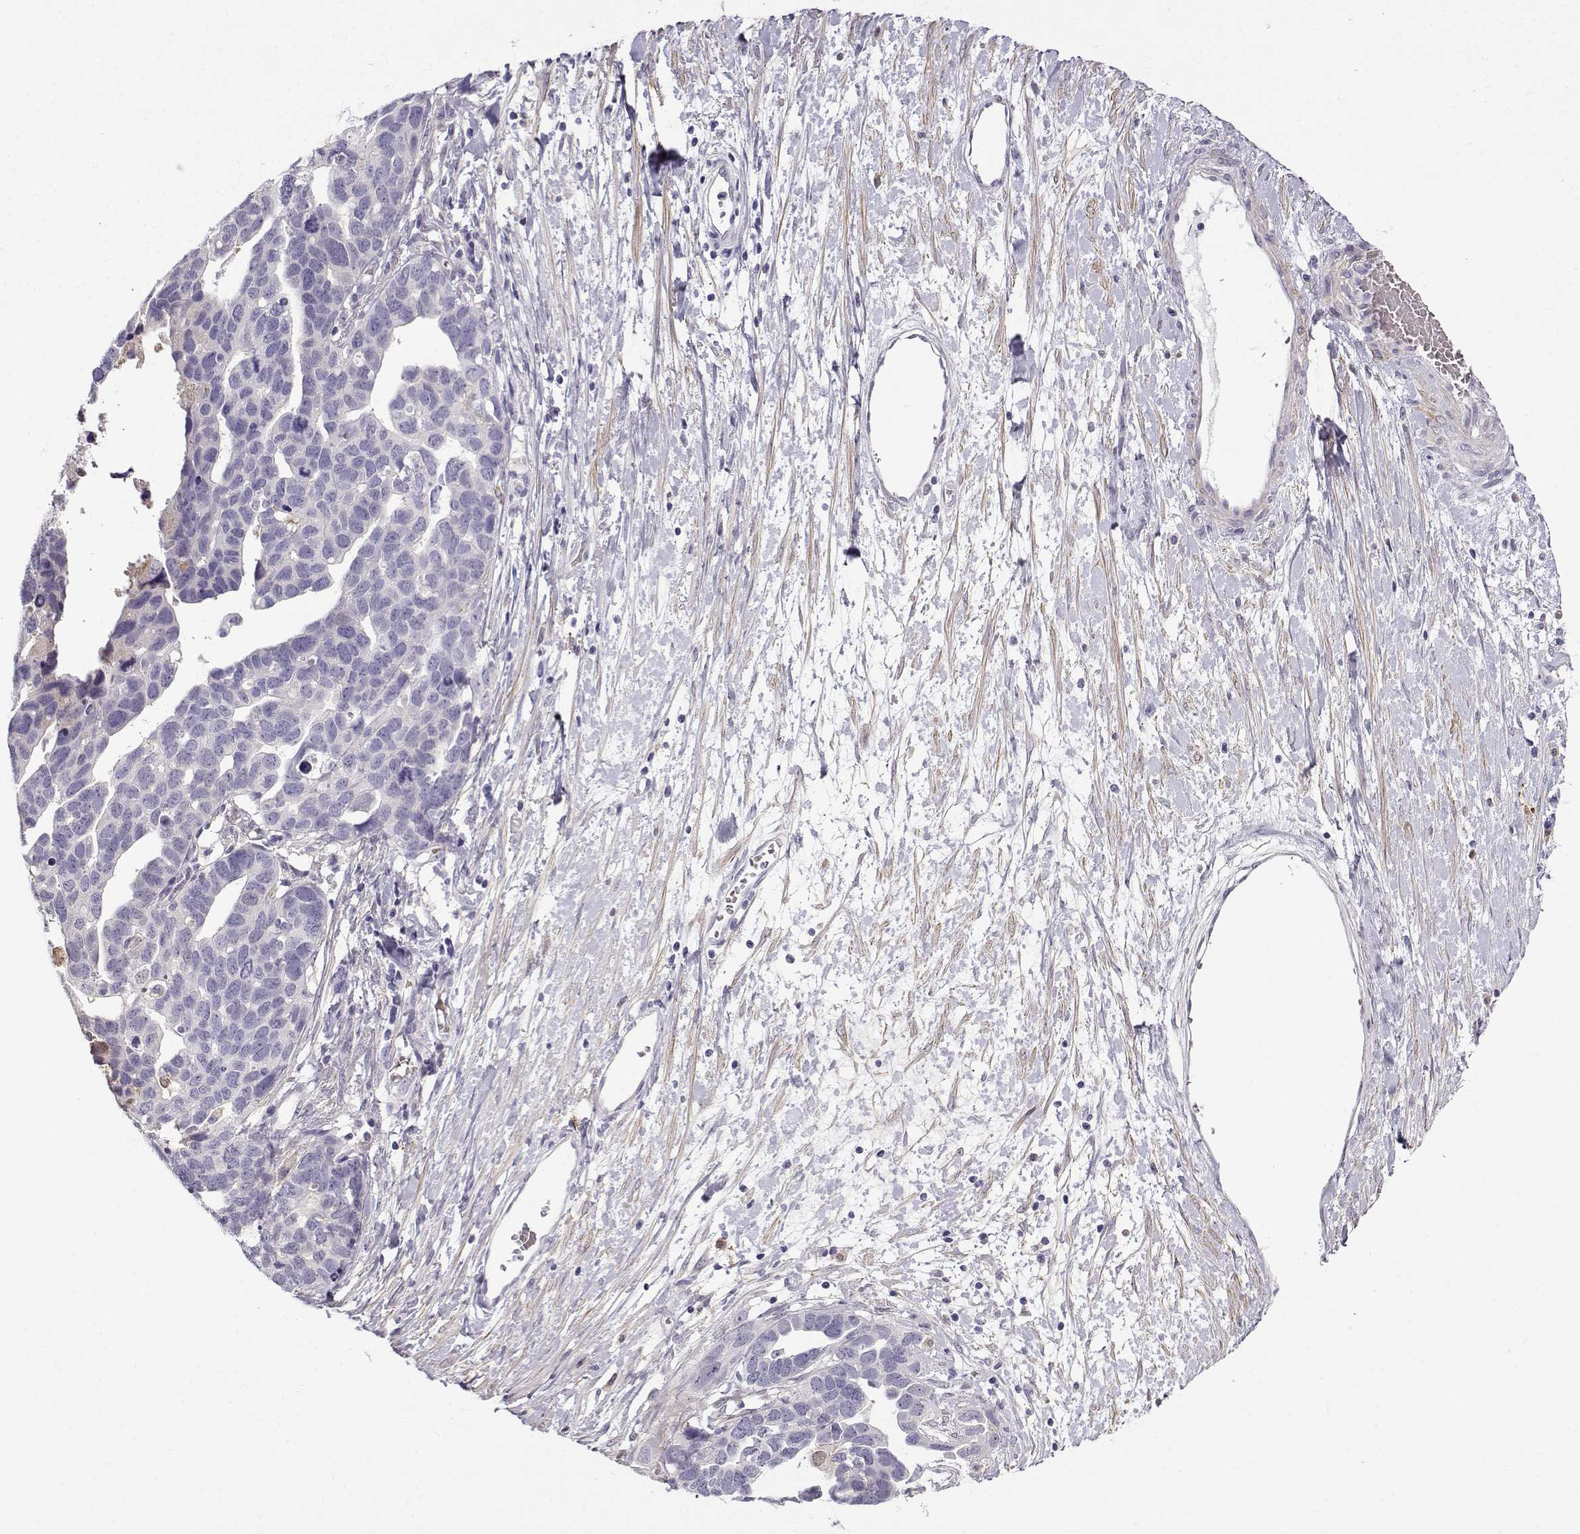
{"staining": {"intensity": "negative", "quantity": "none", "location": "none"}, "tissue": "ovarian cancer", "cell_type": "Tumor cells", "image_type": "cancer", "snomed": [{"axis": "morphology", "description": "Cystadenocarcinoma, serous, NOS"}, {"axis": "topography", "description": "Ovary"}], "caption": "Immunohistochemistry (IHC) photomicrograph of neoplastic tissue: human ovarian serous cystadenocarcinoma stained with DAB exhibits no significant protein positivity in tumor cells.", "gene": "UCP3", "patient": {"sex": "female", "age": 54}}